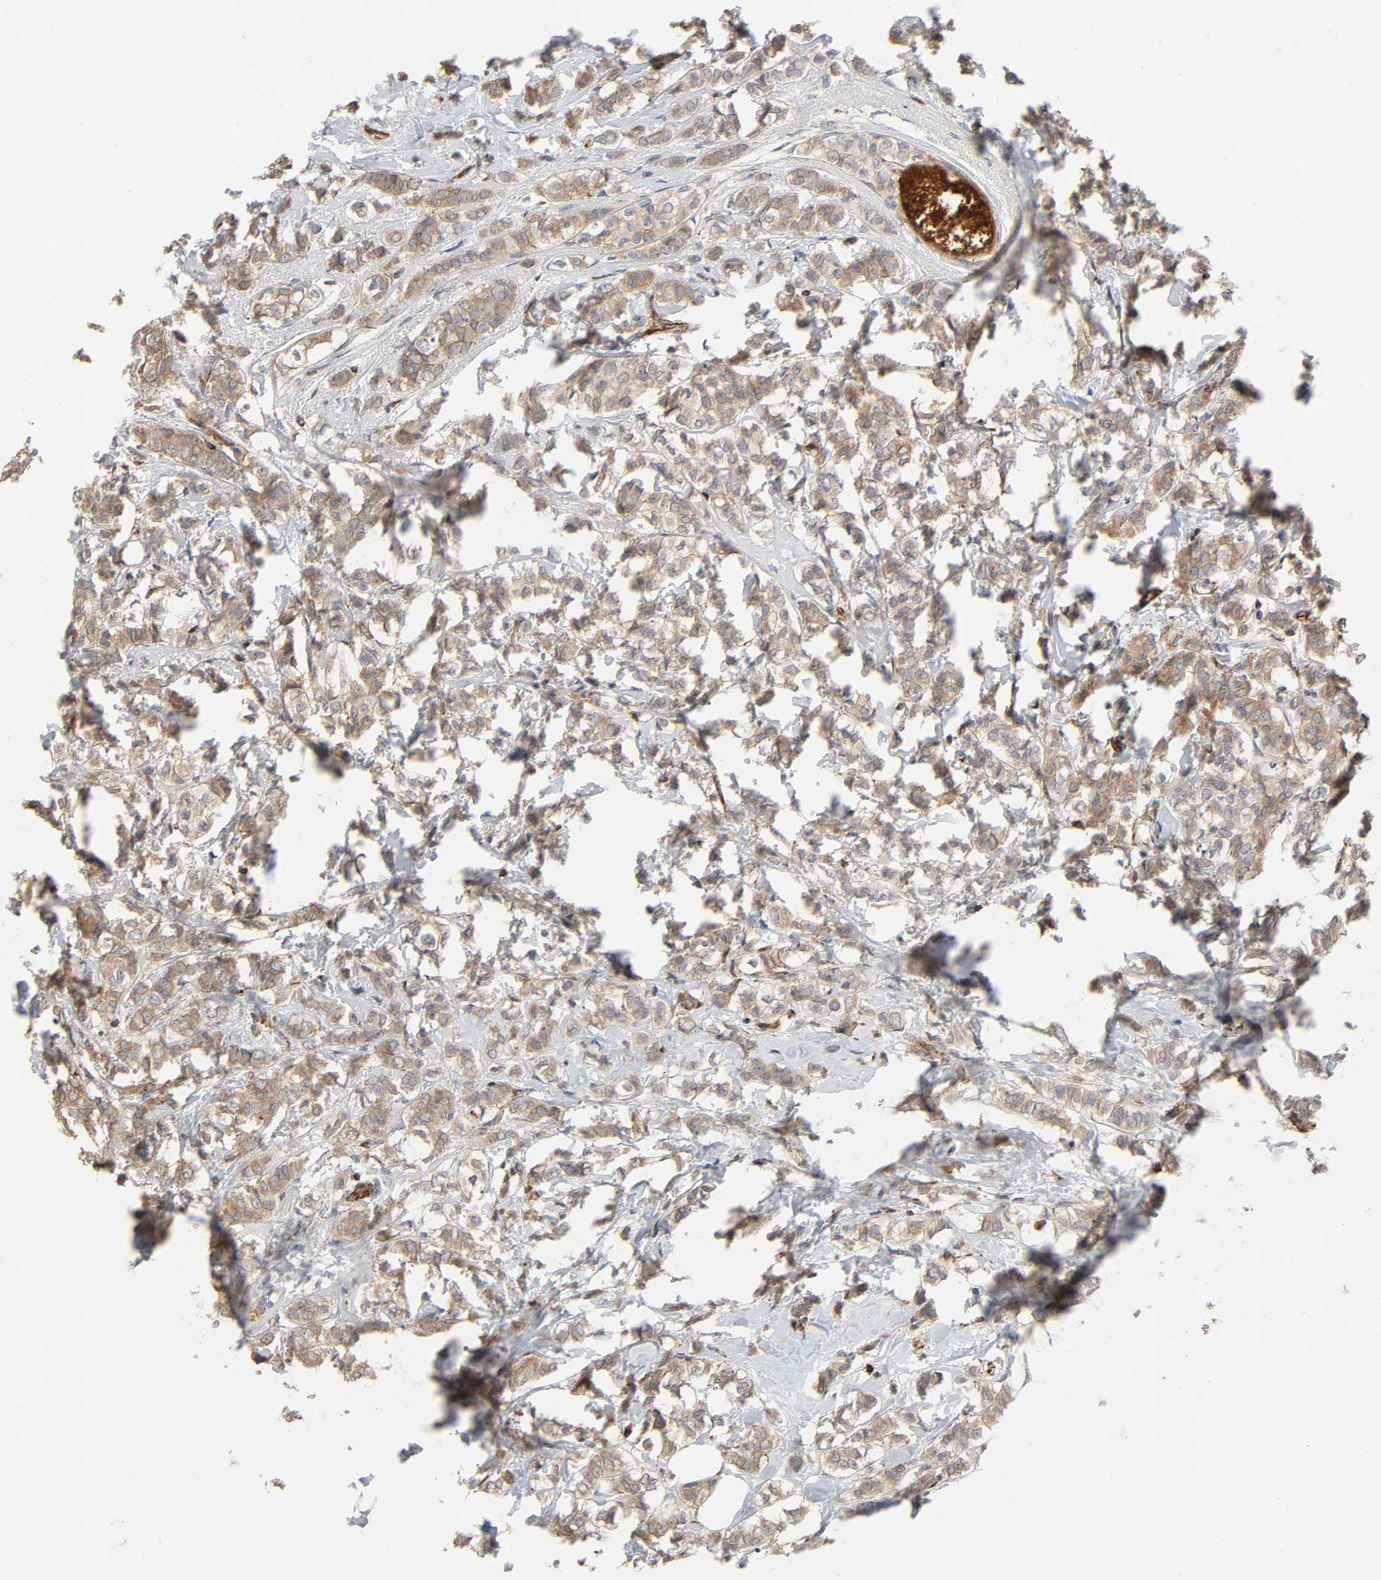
{"staining": {"intensity": "moderate", "quantity": ">75%", "location": "cytoplasmic/membranous"}, "tissue": "breast cancer", "cell_type": "Tumor cells", "image_type": "cancer", "snomed": [{"axis": "morphology", "description": "Lobular carcinoma"}, {"axis": "topography", "description": "Breast"}], "caption": "Protein staining of breast lobular carcinoma tissue shows moderate cytoplasmic/membranous positivity in approximately >75% of tumor cells.", "gene": "REEP6", "patient": {"sex": "female", "age": 60}}